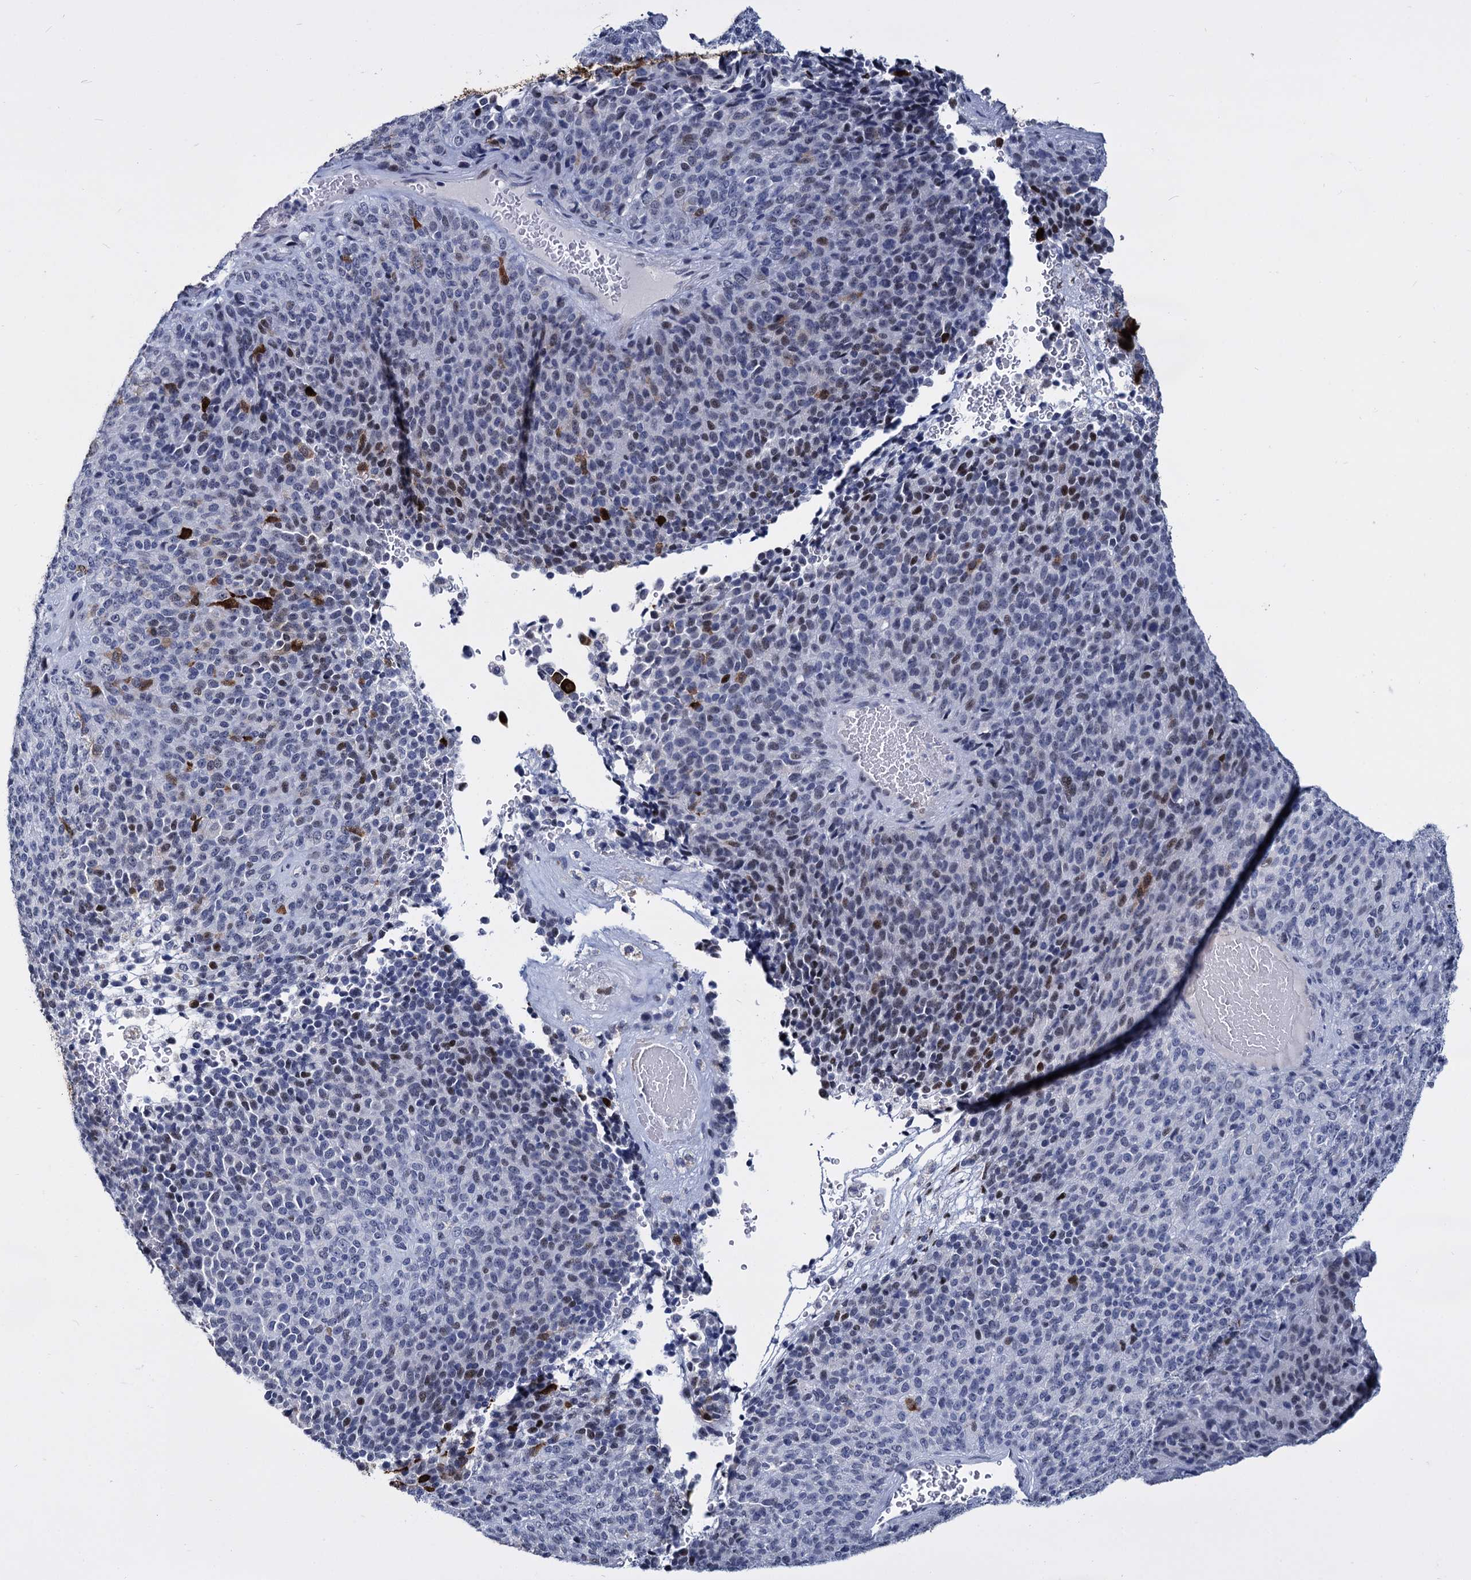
{"staining": {"intensity": "negative", "quantity": "none", "location": "none"}, "tissue": "melanoma", "cell_type": "Tumor cells", "image_type": "cancer", "snomed": [{"axis": "morphology", "description": "Malignant melanoma, Metastatic site"}, {"axis": "topography", "description": "Brain"}], "caption": "The photomicrograph shows no significant staining in tumor cells of melanoma.", "gene": "MAGEA4", "patient": {"sex": "female", "age": 56}}